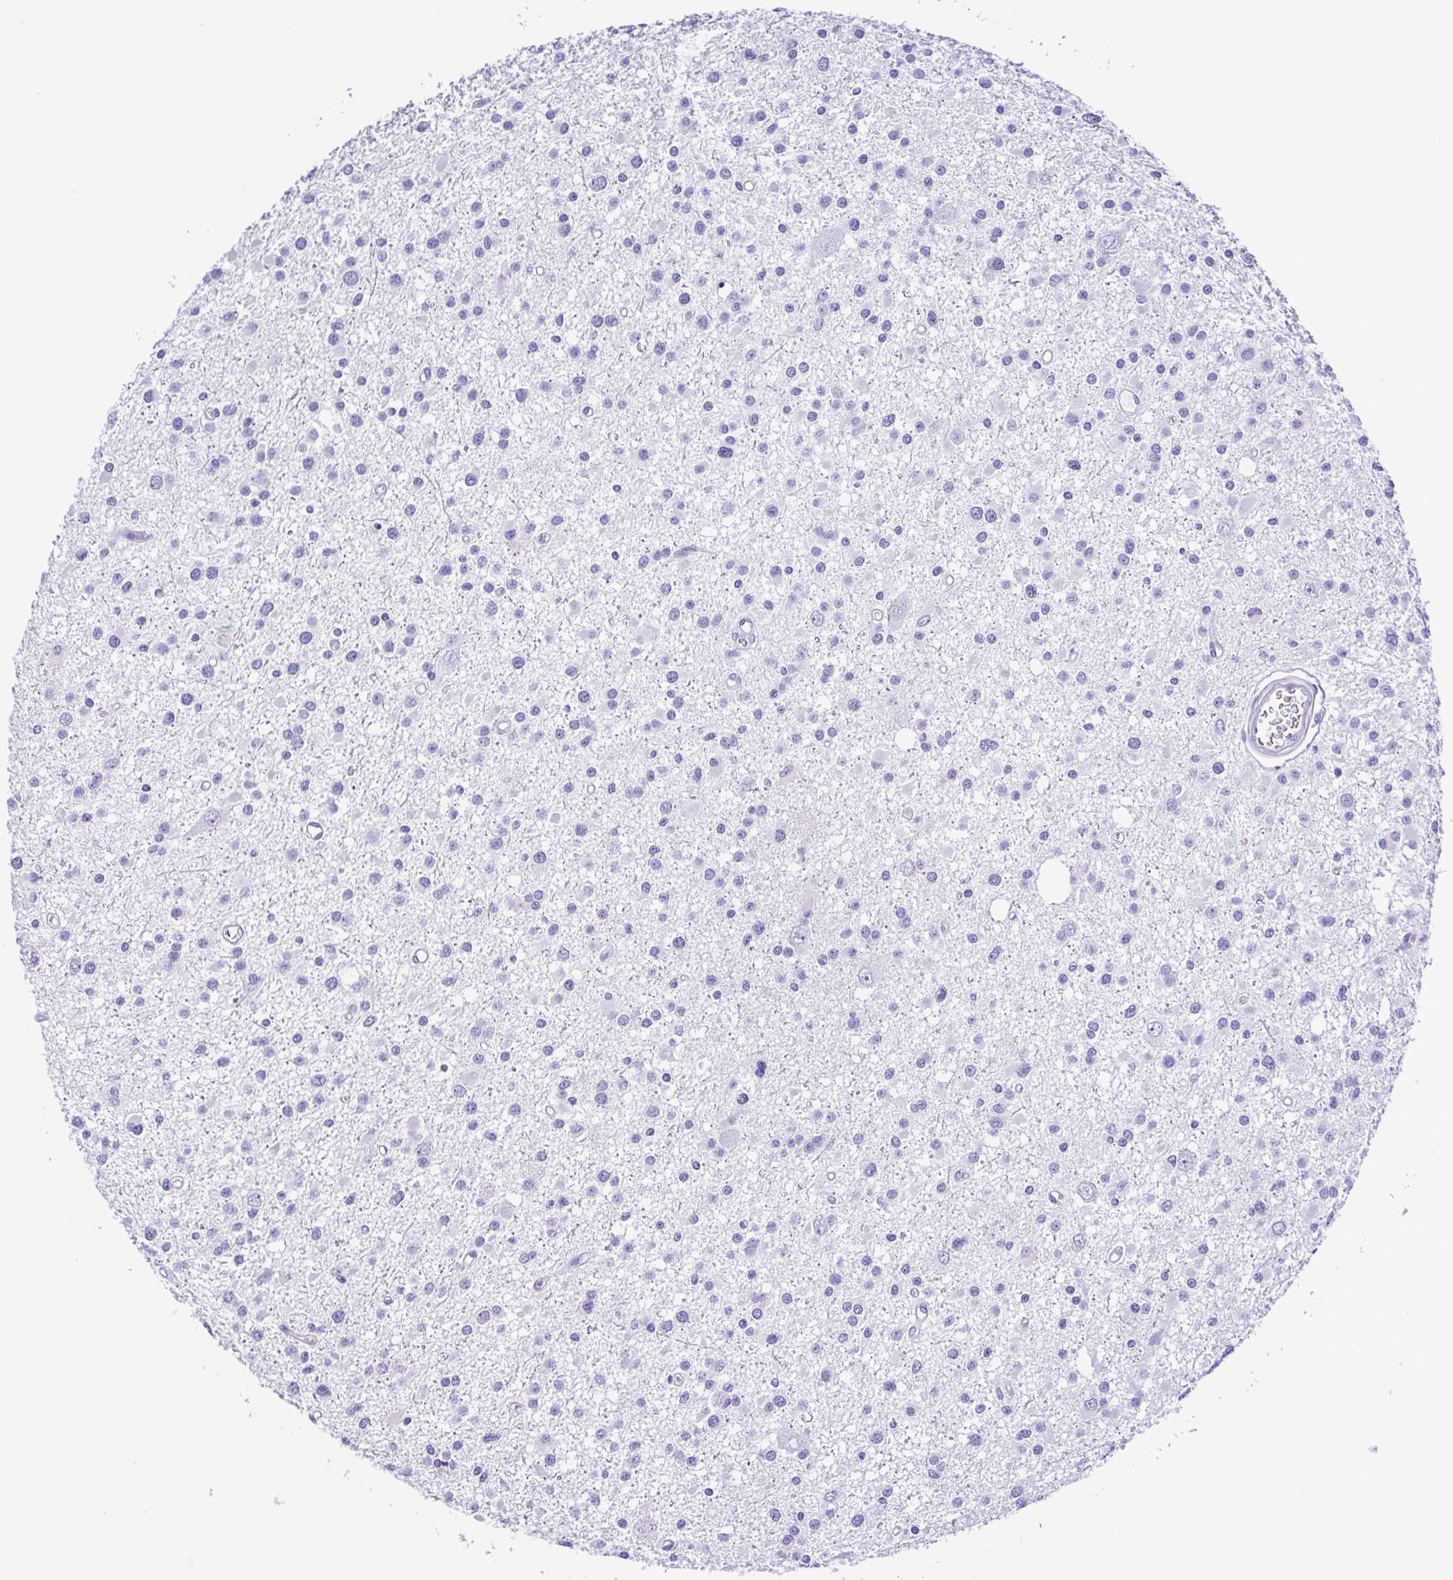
{"staining": {"intensity": "negative", "quantity": "none", "location": "none"}, "tissue": "glioma", "cell_type": "Tumor cells", "image_type": "cancer", "snomed": [{"axis": "morphology", "description": "Glioma, malignant, High grade"}, {"axis": "topography", "description": "Brain"}], "caption": "Image shows no significant protein positivity in tumor cells of glioma.", "gene": "CASP14", "patient": {"sex": "male", "age": 54}}